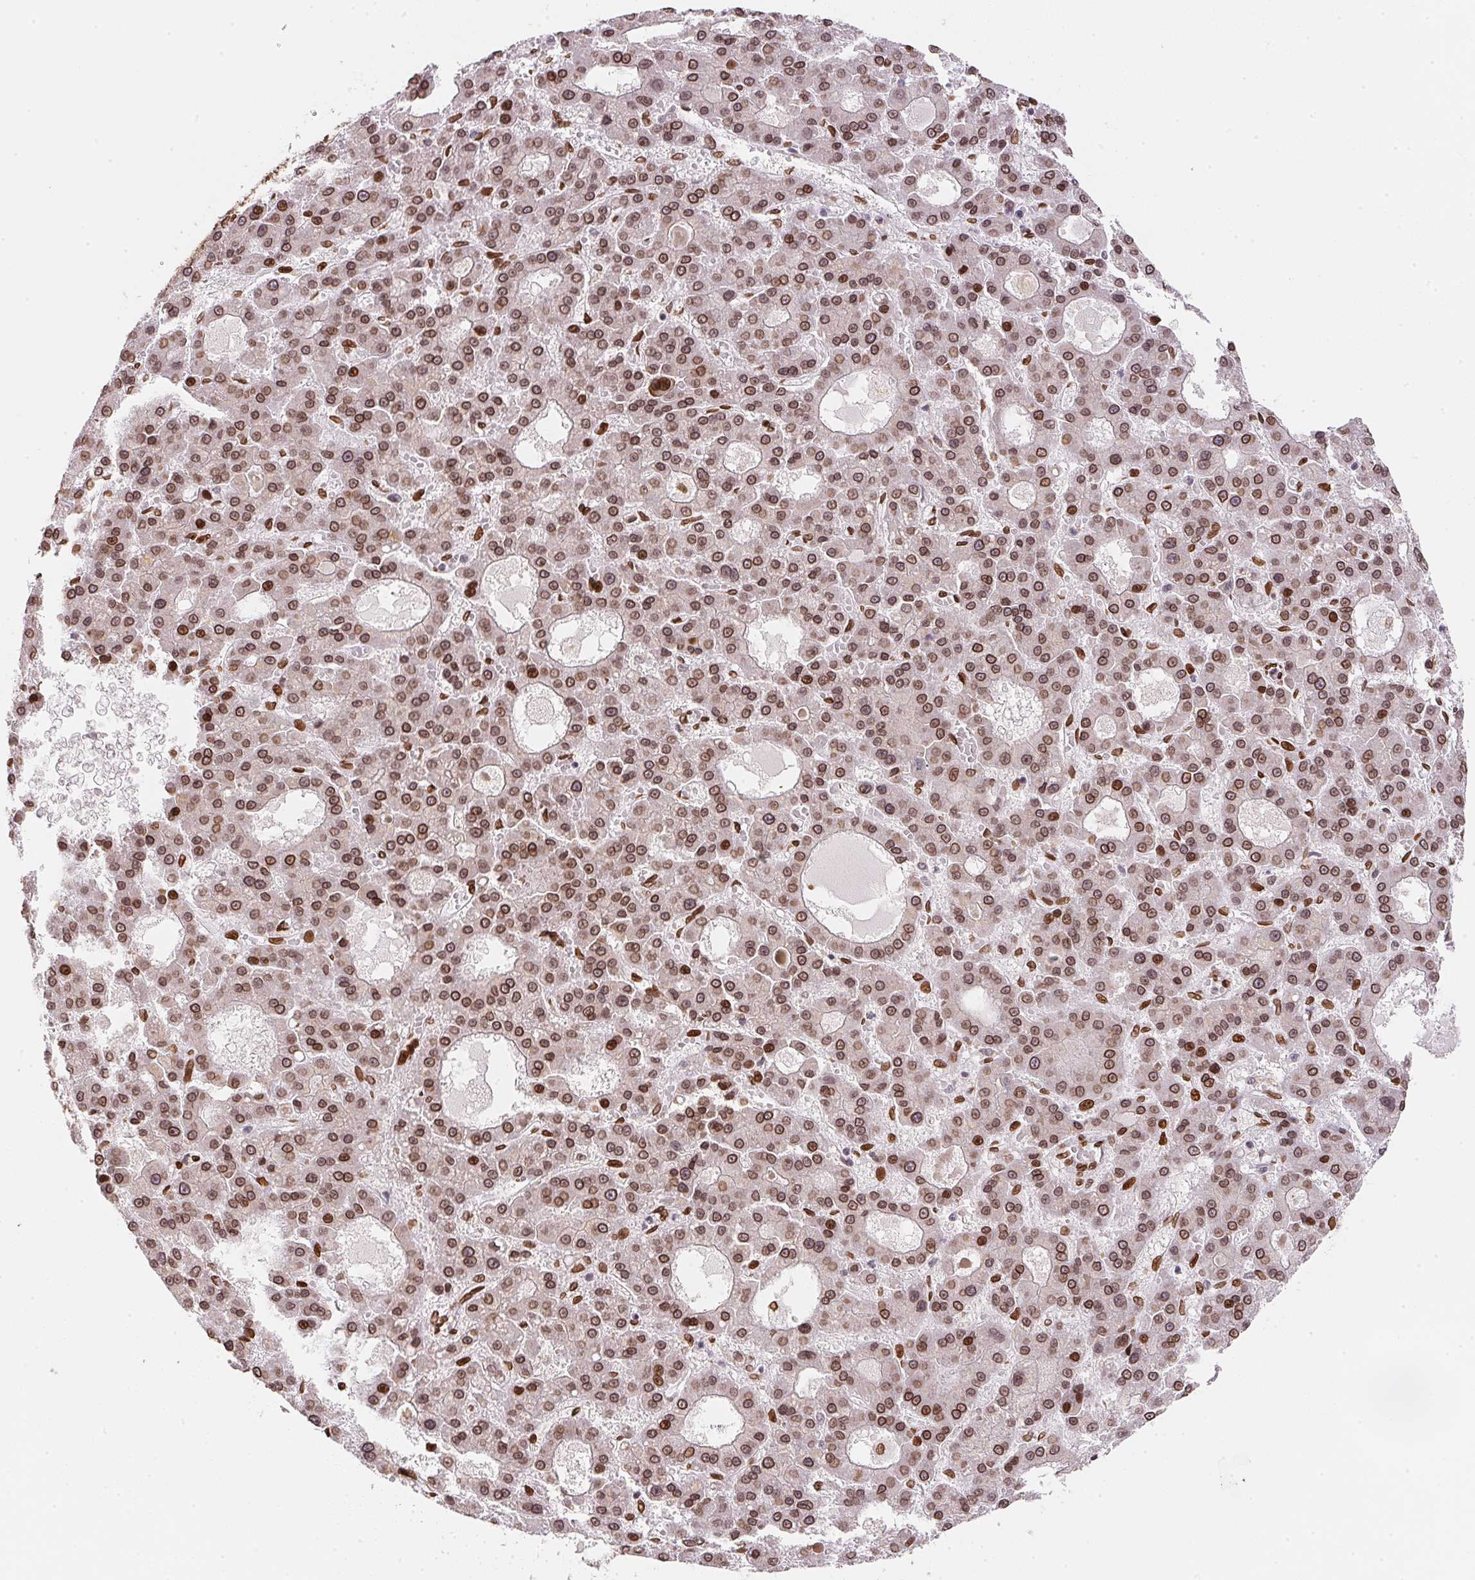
{"staining": {"intensity": "moderate", "quantity": ">75%", "location": "cytoplasmic/membranous,nuclear"}, "tissue": "liver cancer", "cell_type": "Tumor cells", "image_type": "cancer", "snomed": [{"axis": "morphology", "description": "Carcinoma, Hepatocellular, NOS"}, {"axis": "topography", "description": "Liver"}], "caption": "Hepatocellular carcinoma (liver) stained with a brown dye shows moderate cytoplasmic/membranous and nuclear positive staining in approximately >75% of tumor cells.", "gene": "SAP30BP", "patient": {"sex": "male", "age": 70}}